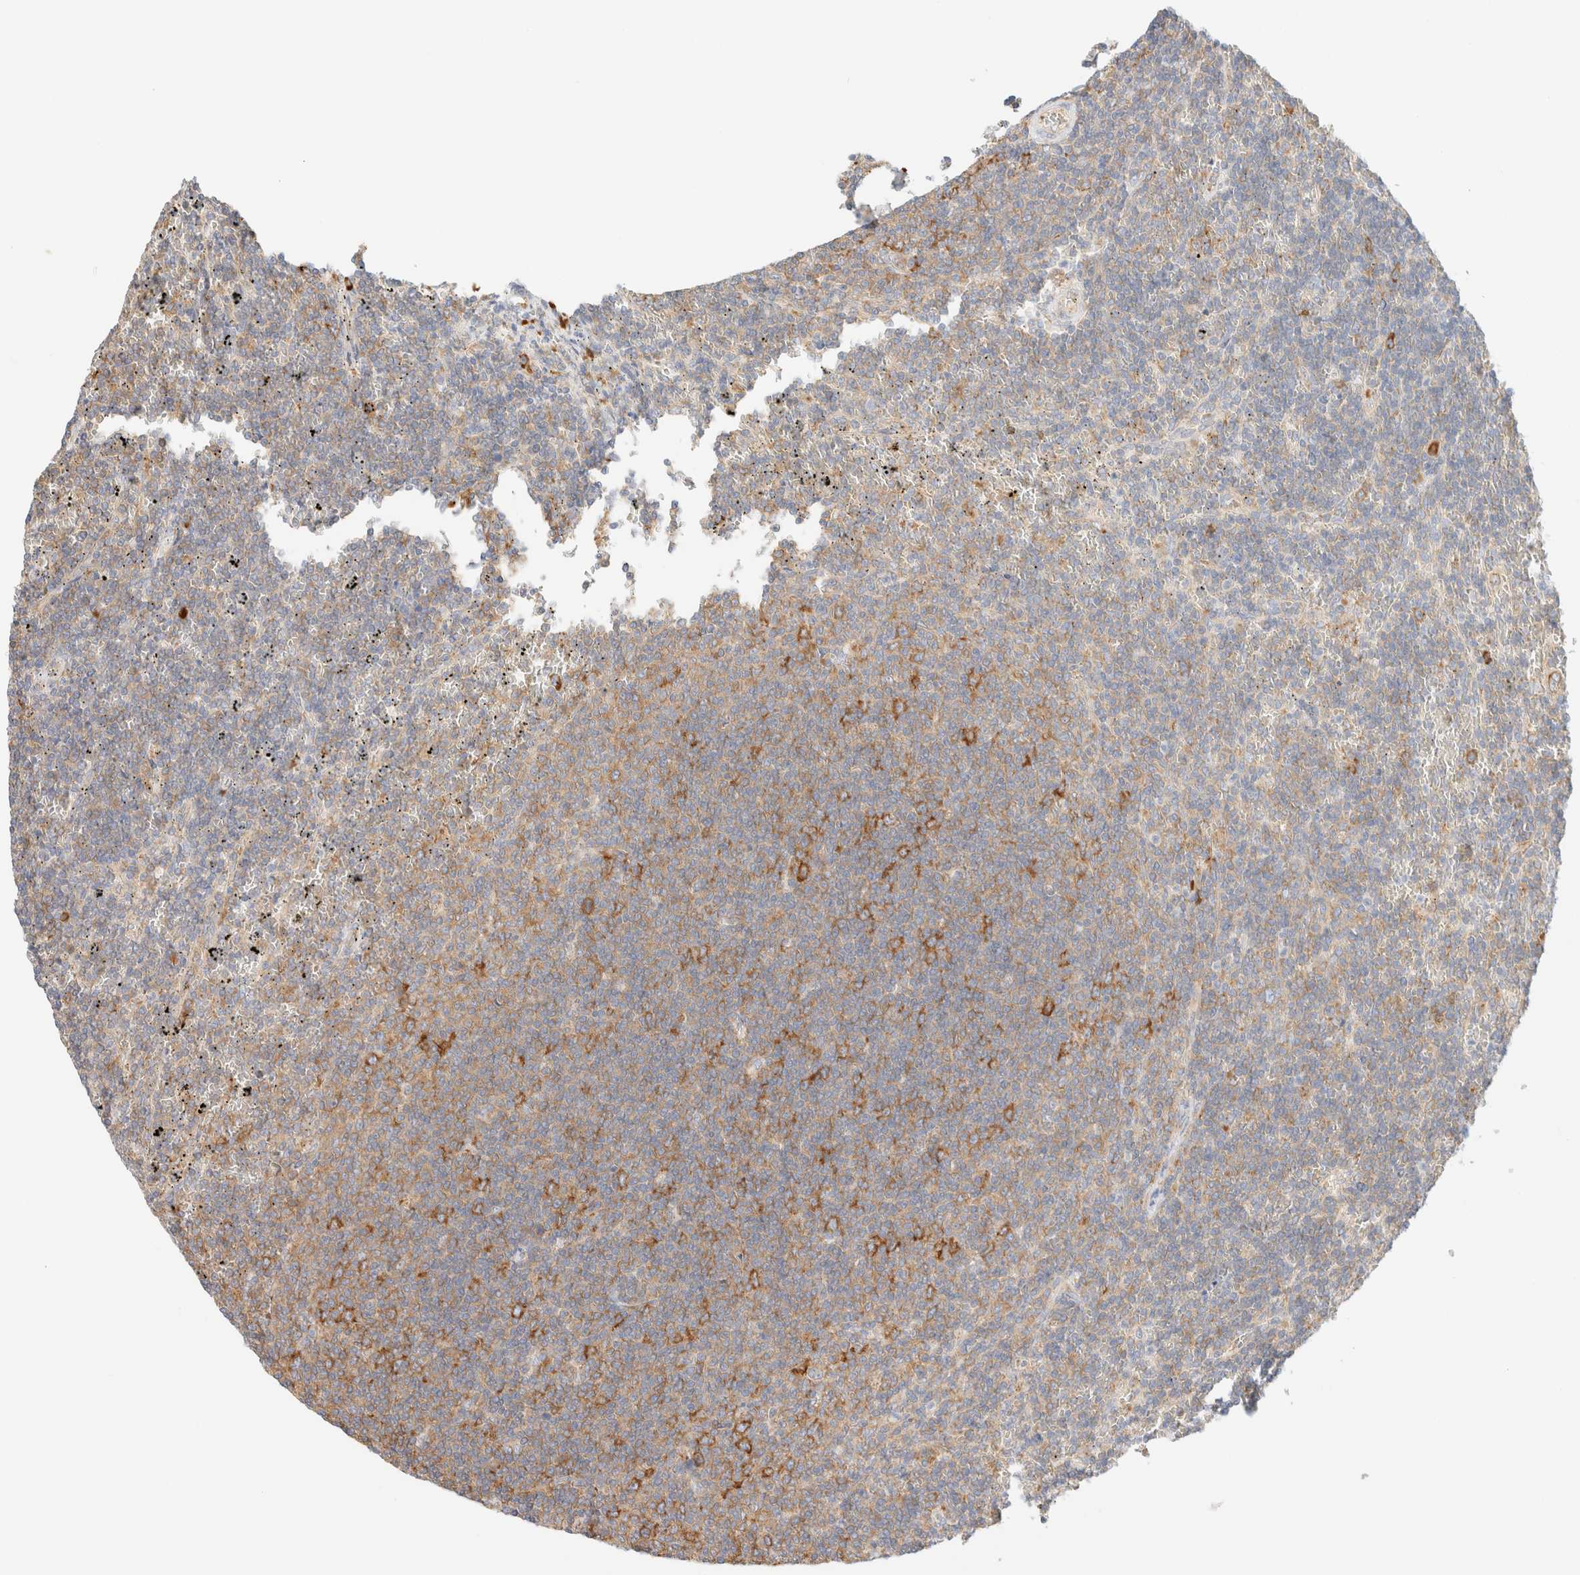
{"staining": {"intensity": "moderate", "quantity": "25%-75%", "location": "cytoplasmic/membranous"}, "tissue": "lymphoma", "cell_type": "Tumor cells", "image_type": "cancer", "snomed": [{"axis": "morphology", "description": "Malignant lymphoma, non-Hodgkin's type, Low grade"}, {"axis": "topography", "description": "Spleen"}], "caption": "IHC staining of low-grade malignant lymphoma, non-Hodgkin's type, which demonstrates medium levels of moderate cytoplasmic/membranous staining in about 25%-75% of tumor cells indicating moderate cytoplasmic/membranous protein positivity. The staining was performed using DAB (brown) for protein detection and nuclei were counterstained in hematoxylin (blue).", "gene": "ZC2HC1A", "patient": {"sex": "female", "age": 50}}